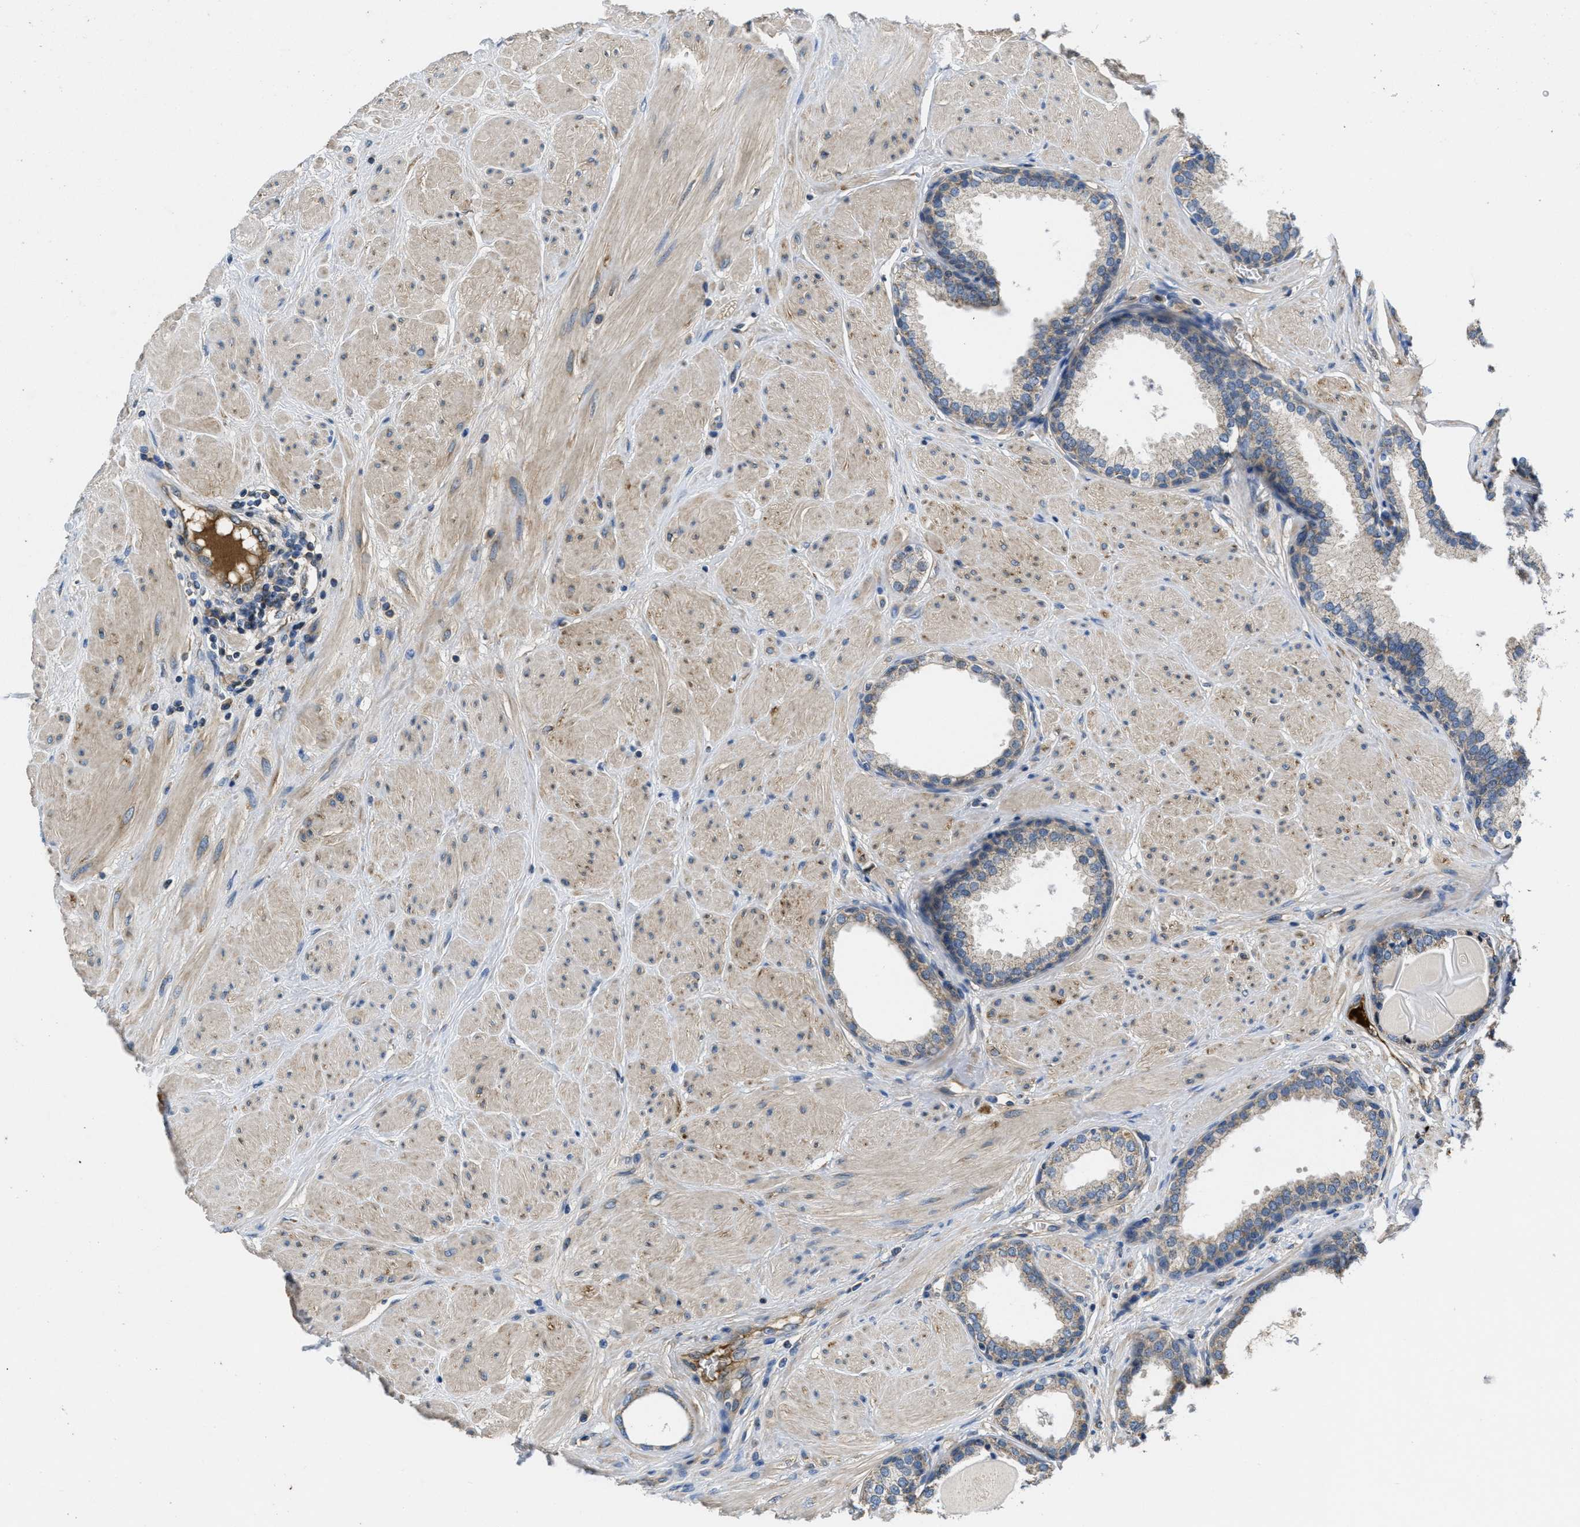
{"staining": {"intensity": "weak", "quantity": "25%-75%", "location": "cytoplasmic/membranous"}, "tissue": "prostate", "cell_type": "Glandular cells", "image_type": "normal", "snomed": [{"axis": "morphology", "description": "Normal tissue, NOS"}, {"axis": "topography", "description": "Prostate"}], "caption": "An image showing weak cytoplasmic/membranous positivity in approximately 25%-75% of glandular cells in unremarkable prostate, as visualized by brown immunohistochemical staining.", "gene": "GALK1", "patient": {"sex": "male", "age": 51}}